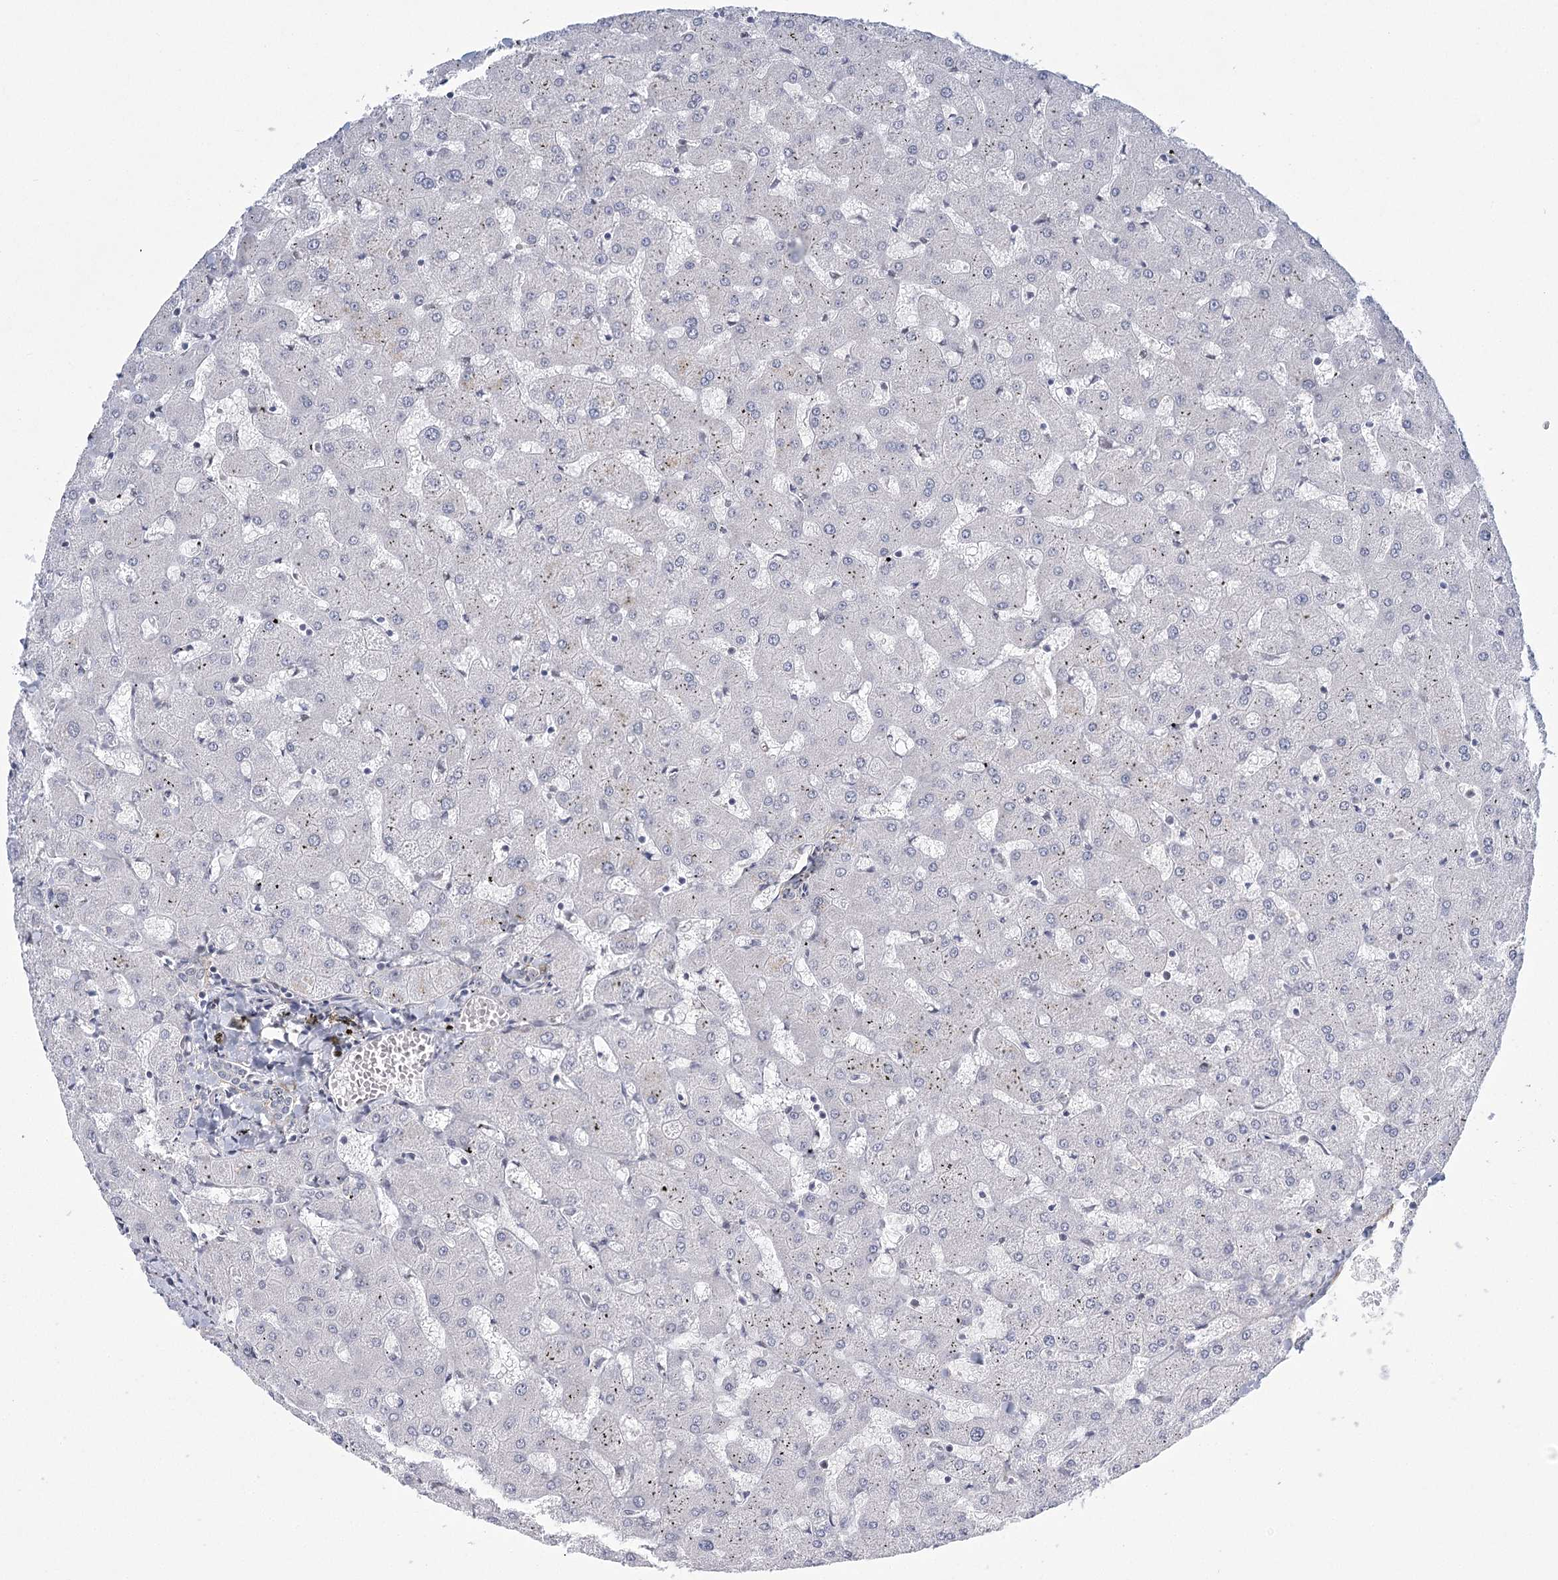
{"staining": {"intensity": "negative", "quantity": "none", "location": "none"}, "tissue": "liver", "cell_type": "Cholangiocytes", "image_type": "normal", "snomed": [{"axis": "morphology", "description": "Normal tissue, NOS"}, {"axis": "topography", "description": "Liver"}], "caption": "IHC of unremarkable liver exhibits no staining in cholangiocytes. (DAB IHC with hematoxylin counter stain).", "gene": "MED28", "patient": {"sex": "female", "age": 63}}